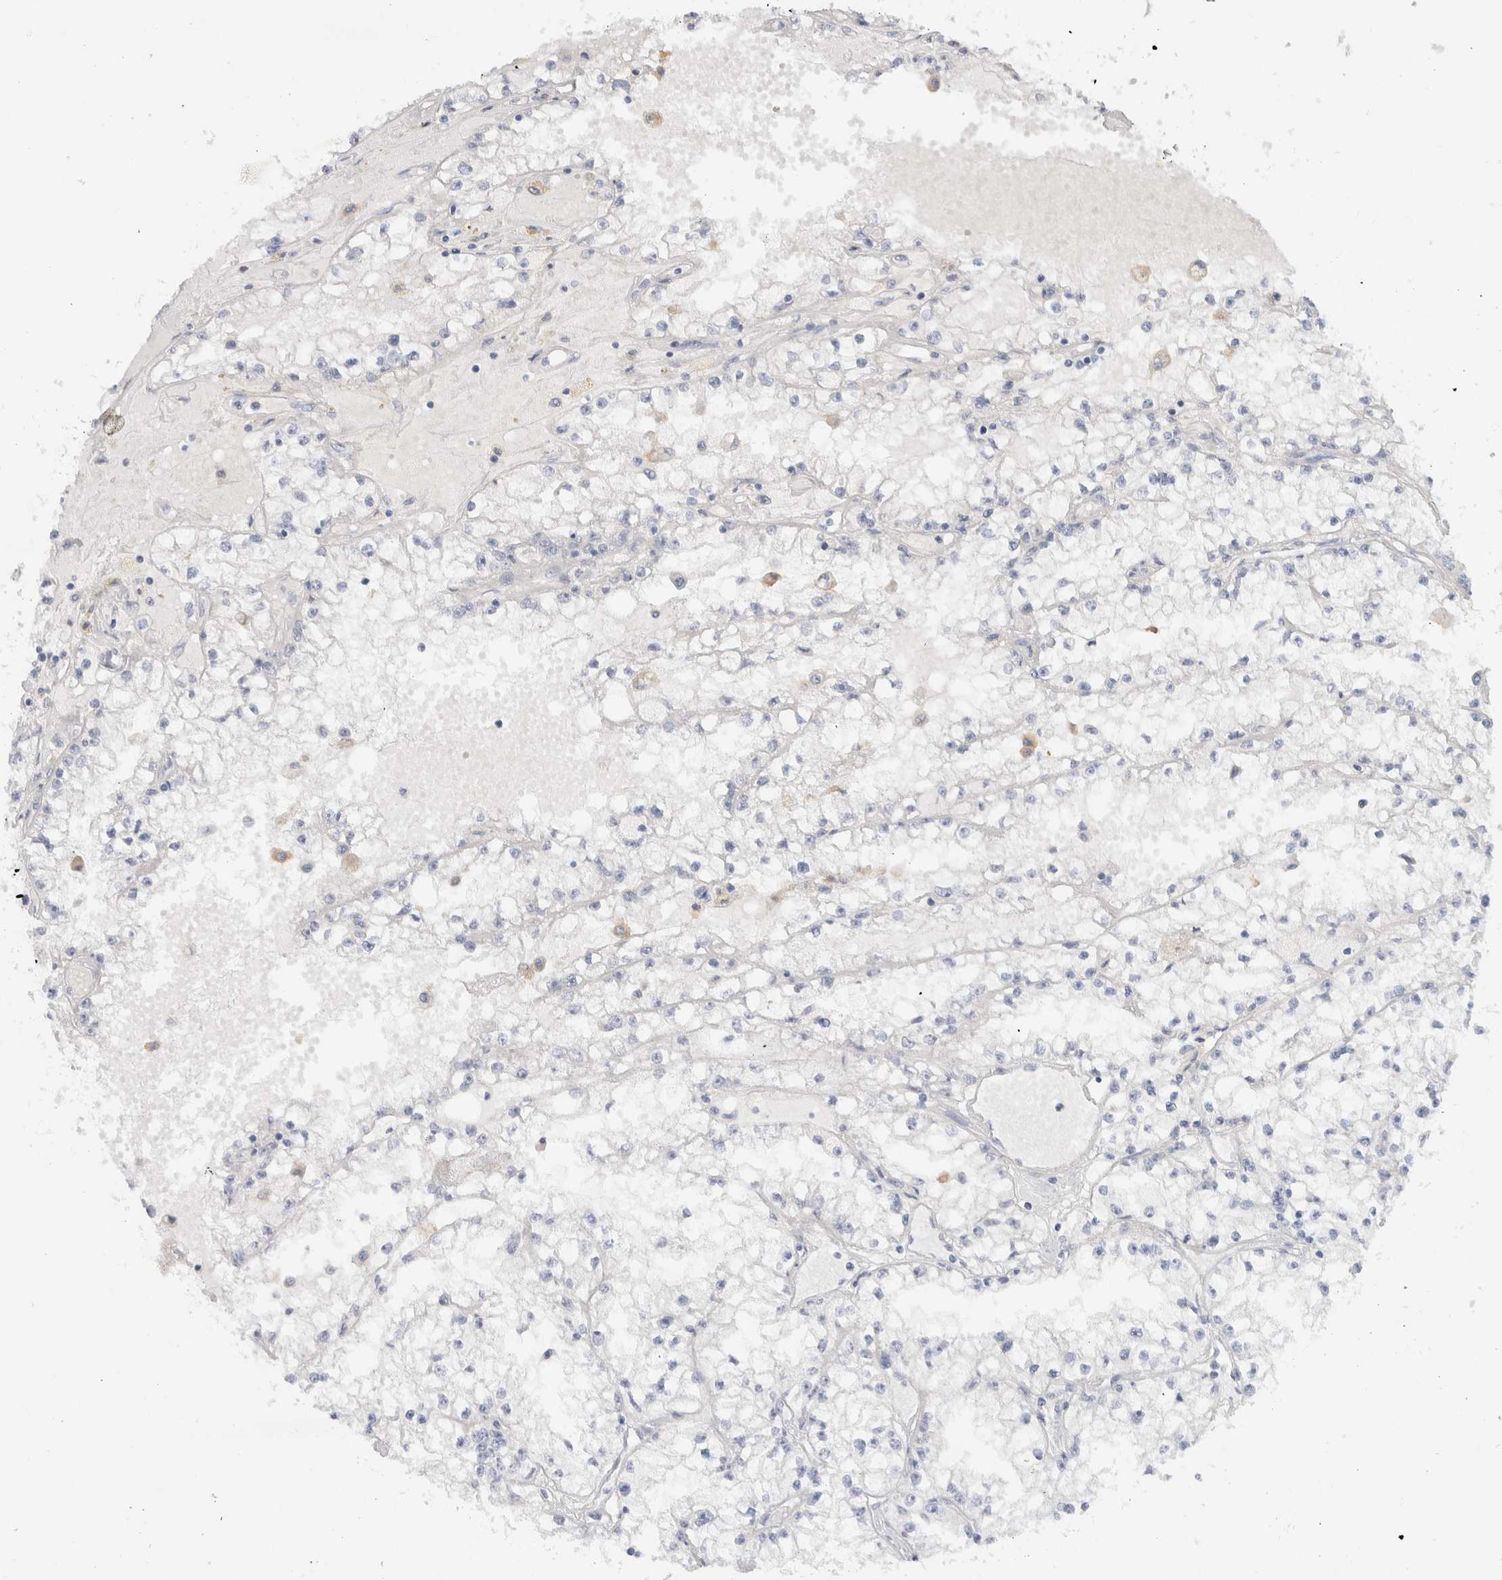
{"staining": {"intensity": "negative", "quantity": "none", "location": "none"}, "tissue": "renal cancer", "cell_type": "Tumor cells", "image_type": "cancer", "snomed": [{"axis": "morphology", "description": "Adenocarcinoma, NOS"}, {"axis": "topography", "description": "Kidney"}], "caption": "Renal cancer (adenocarcinoma) stained for a protein using immunohistochemistry (IHC) demonstrates no positivity tumor cells.", "gene": "ADAM30", "patient": {"sex": "male", "age": 56}}